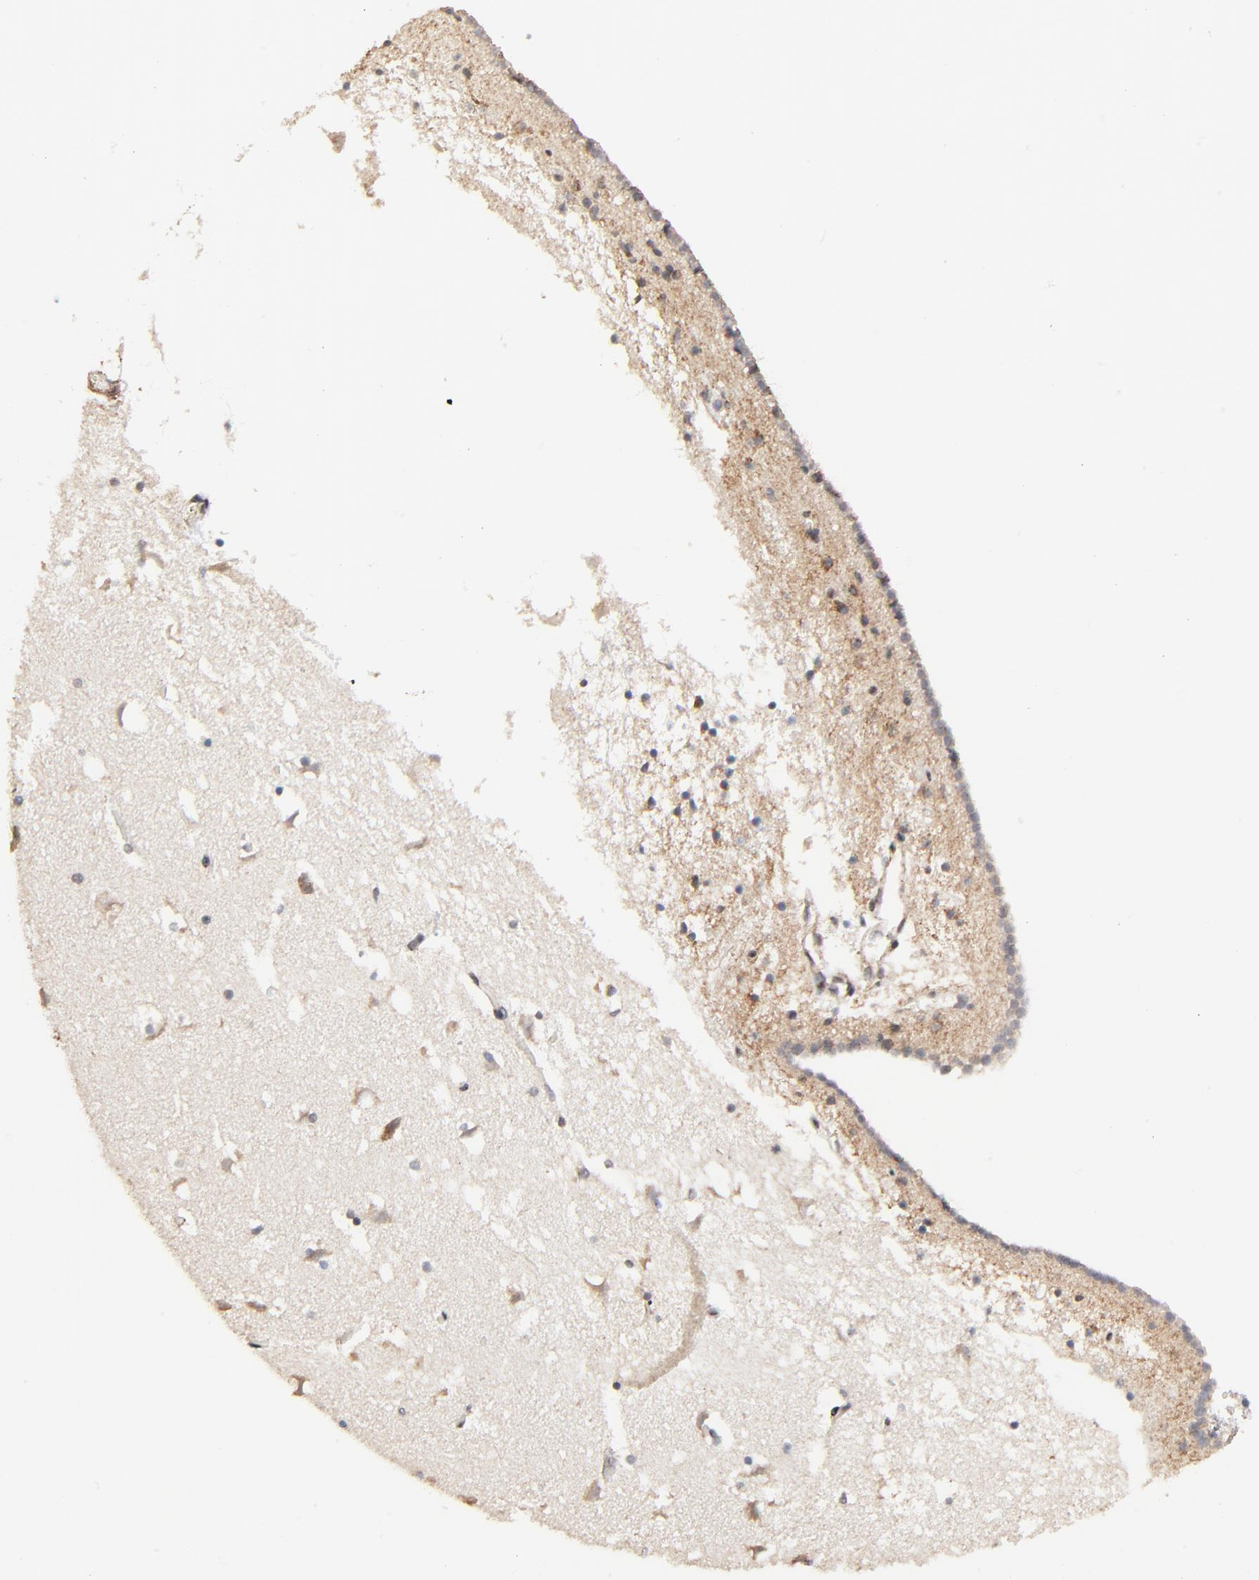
{"staining": {"intensity": "weak", "quantity": "25%-75%", "location": "cytoplasmic/membranous"}, "tissue": "caudate", "cell_type": "Glial cells", "image_type": "normal", "snomed": [{"axis": "morphology", "description": "Normal tissue, NOS"}, {"axis": "topography", "description": "Lateral ventricle wall"}], "caption": "Normal caudate reveals weak cytoplasmic/membranous positivity in approximately 25%-75% of glial cells, visualized by immunohistochemistry.", "gene": "ELP2", "patient": {"sex": "male", "age": 45}}